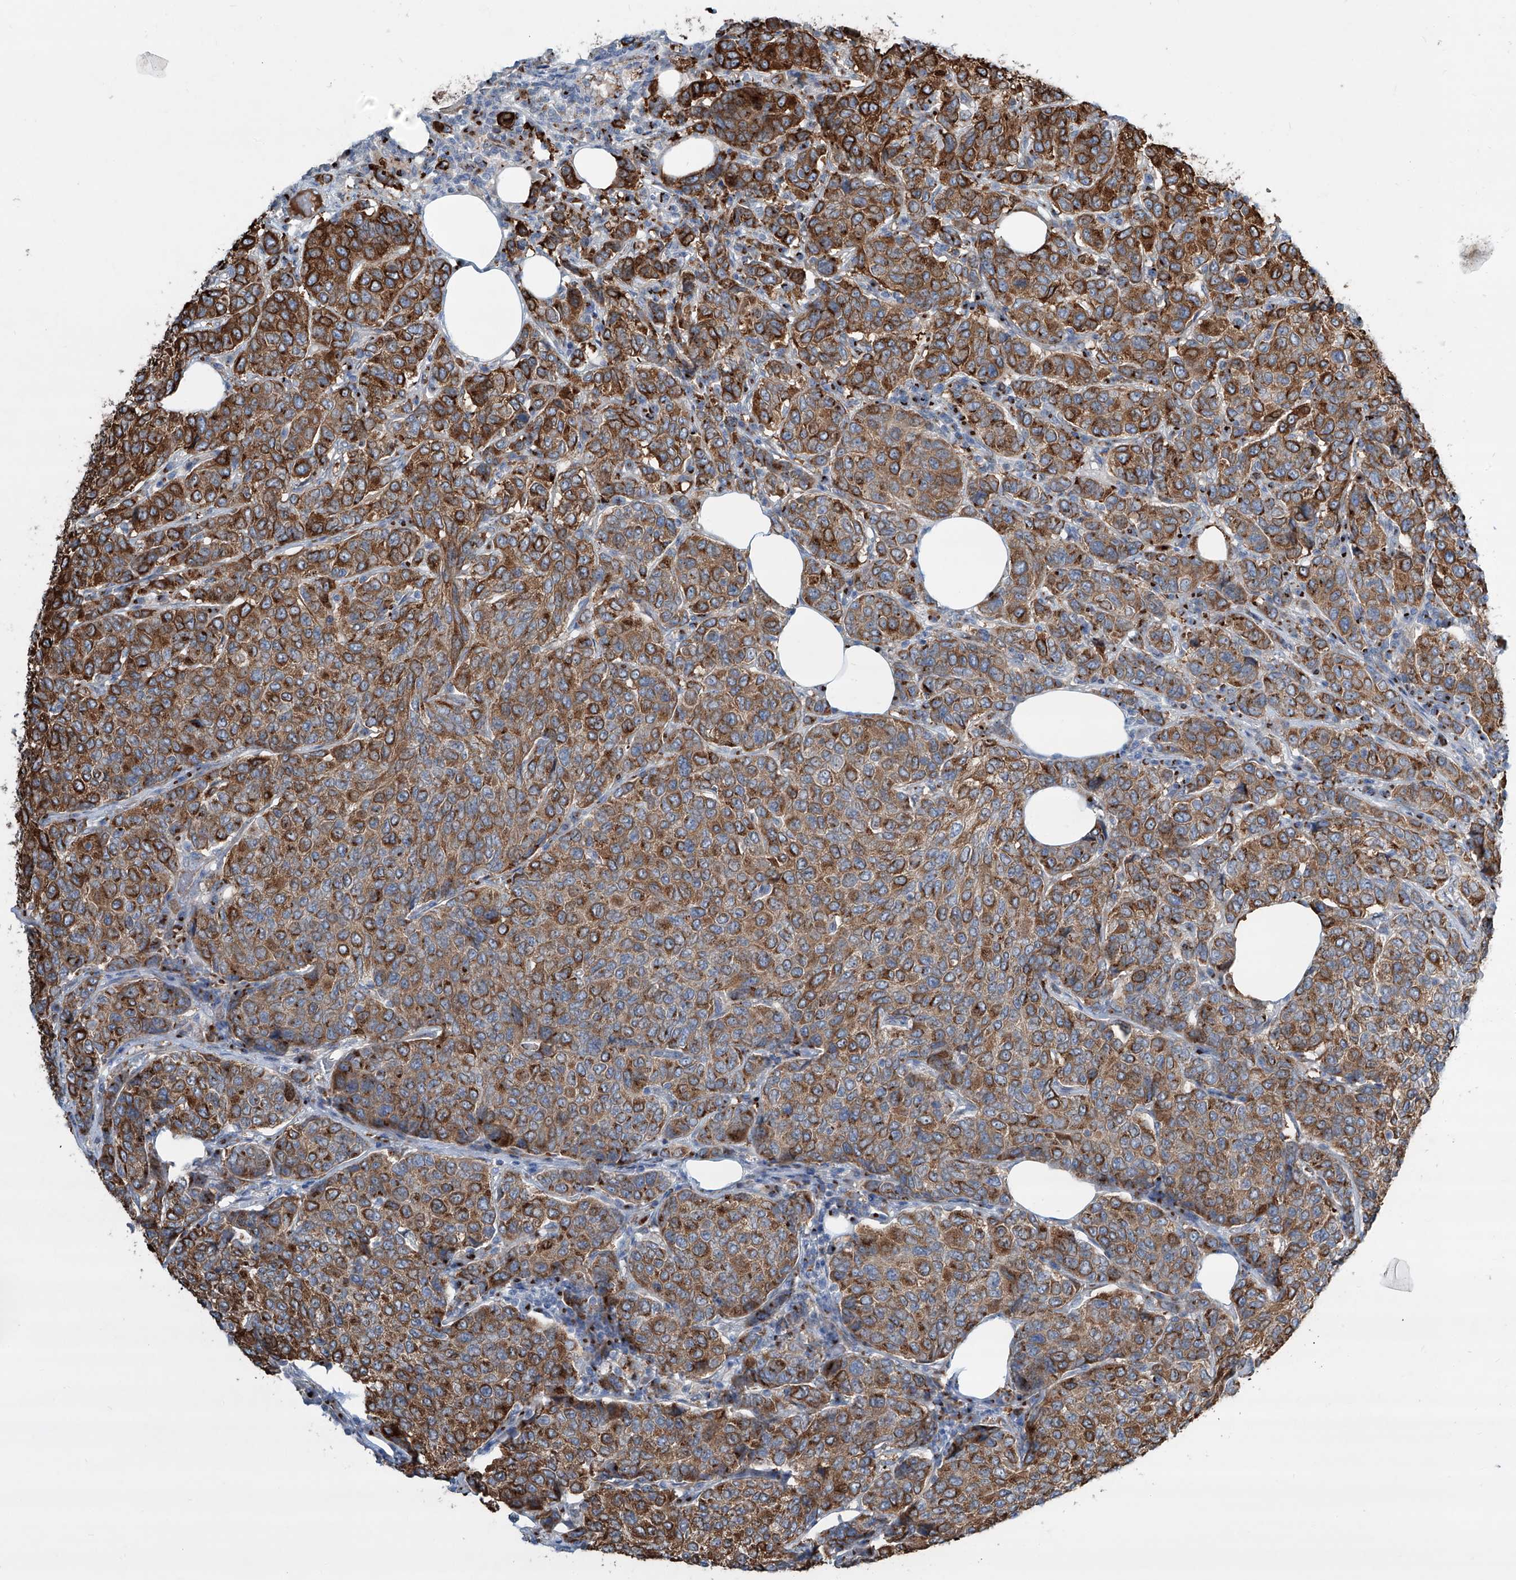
{"staining": {"intensity": "strong", "quantity": ">75%", "location": "cytoplasmic/membranous"}, "tissue": "breast cancer", "cell_type": "Tumor cells", "image_type": "cancer", "snomed": [{"axis": "morphology", "description": "Duct carcinoma"}, {"axis": "topography", "description": "Breast"}], "caption": "Immunohistochemistry (DAB (3,3'-diaminobenzidine)) staining of human invasive ductal carcinoma (breast) reveals strong cytoplasmic/membranous protein positivity in about >75% of tumor cells.", "gene": "CDH5", "patient": {"sex": "female", "age": 55}}